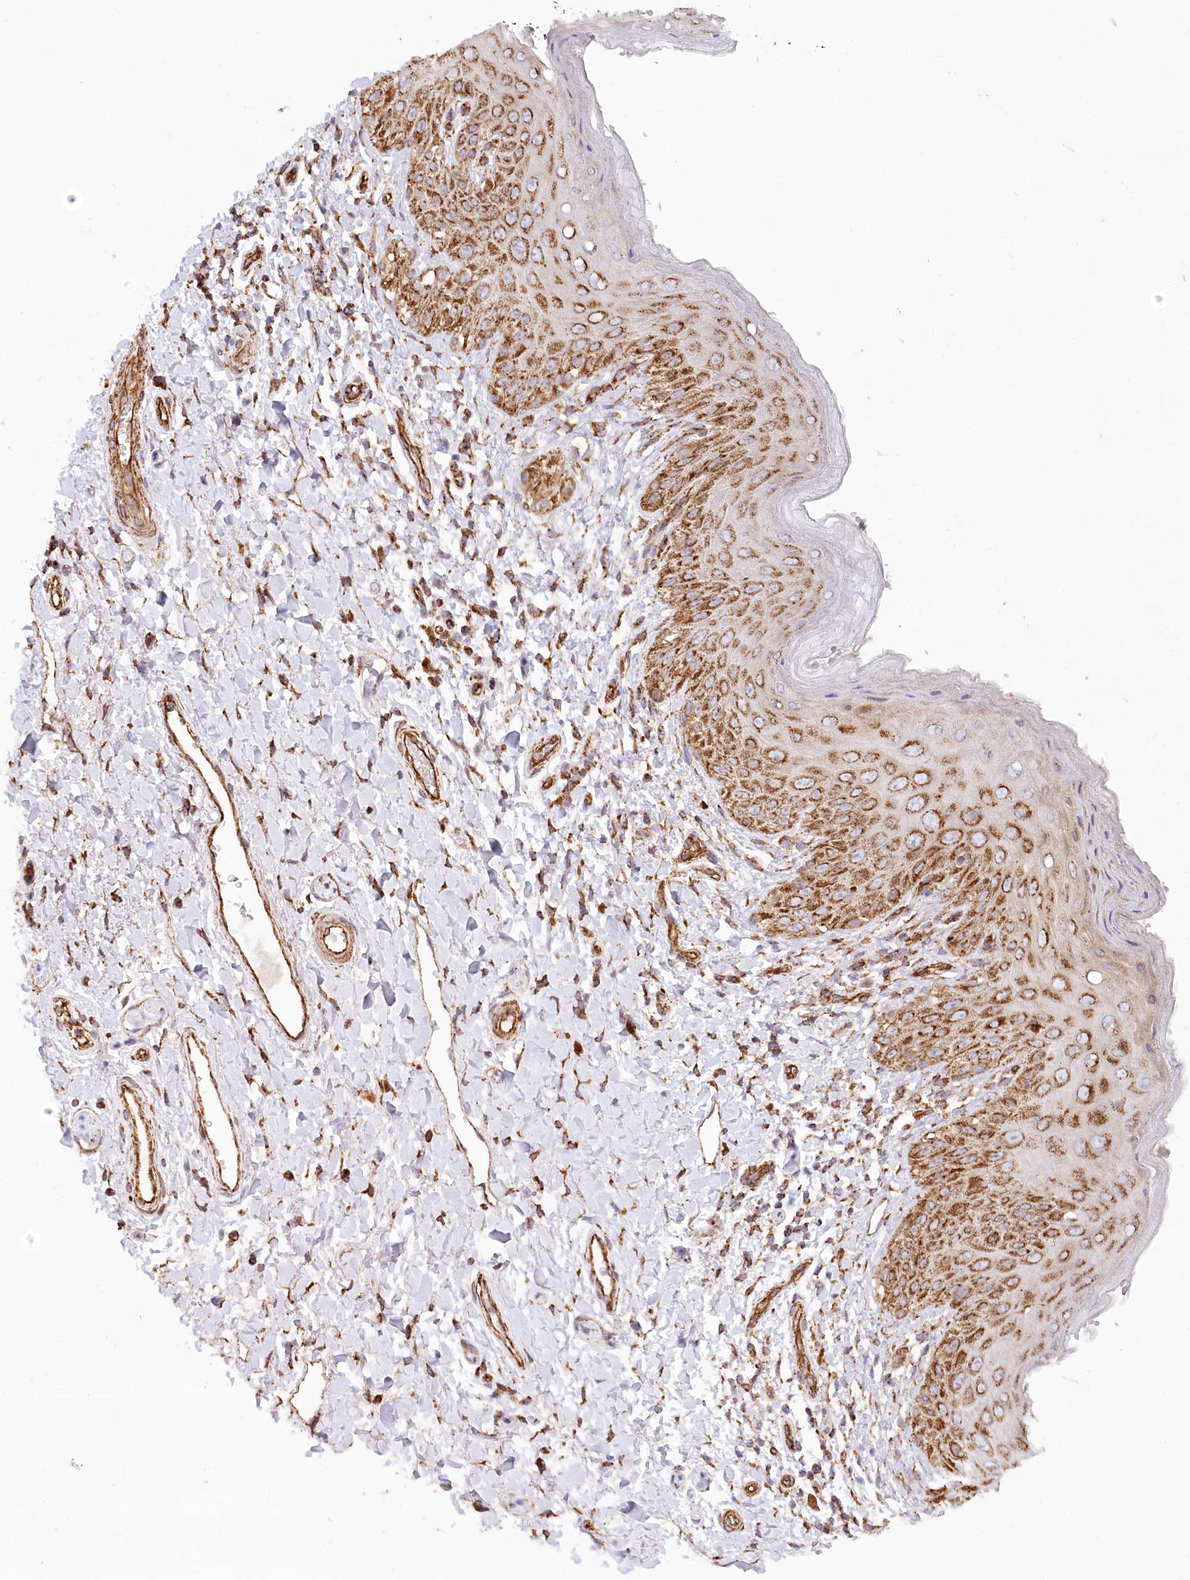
{"staining": {"intensity": "strong", "quantity": ">75%", "location": "cytoplasmic/membranous"}, "tissue": "skin", "cell_type": "Epidermal cells", "image_type": "normal", "snomed": [{"axis": "morphology", "description": "Normal tissue, NOS"}, {"axis": "topography", "description": "Anal"}], "caption": "Immunohistochemical staining of benign skin exhibits high levels of strong cytoplasmic/membranous staining in approximately >75% of epidermal cells.", "gene": "UMPS", "patient": {"sex": "male", "age": 44}}